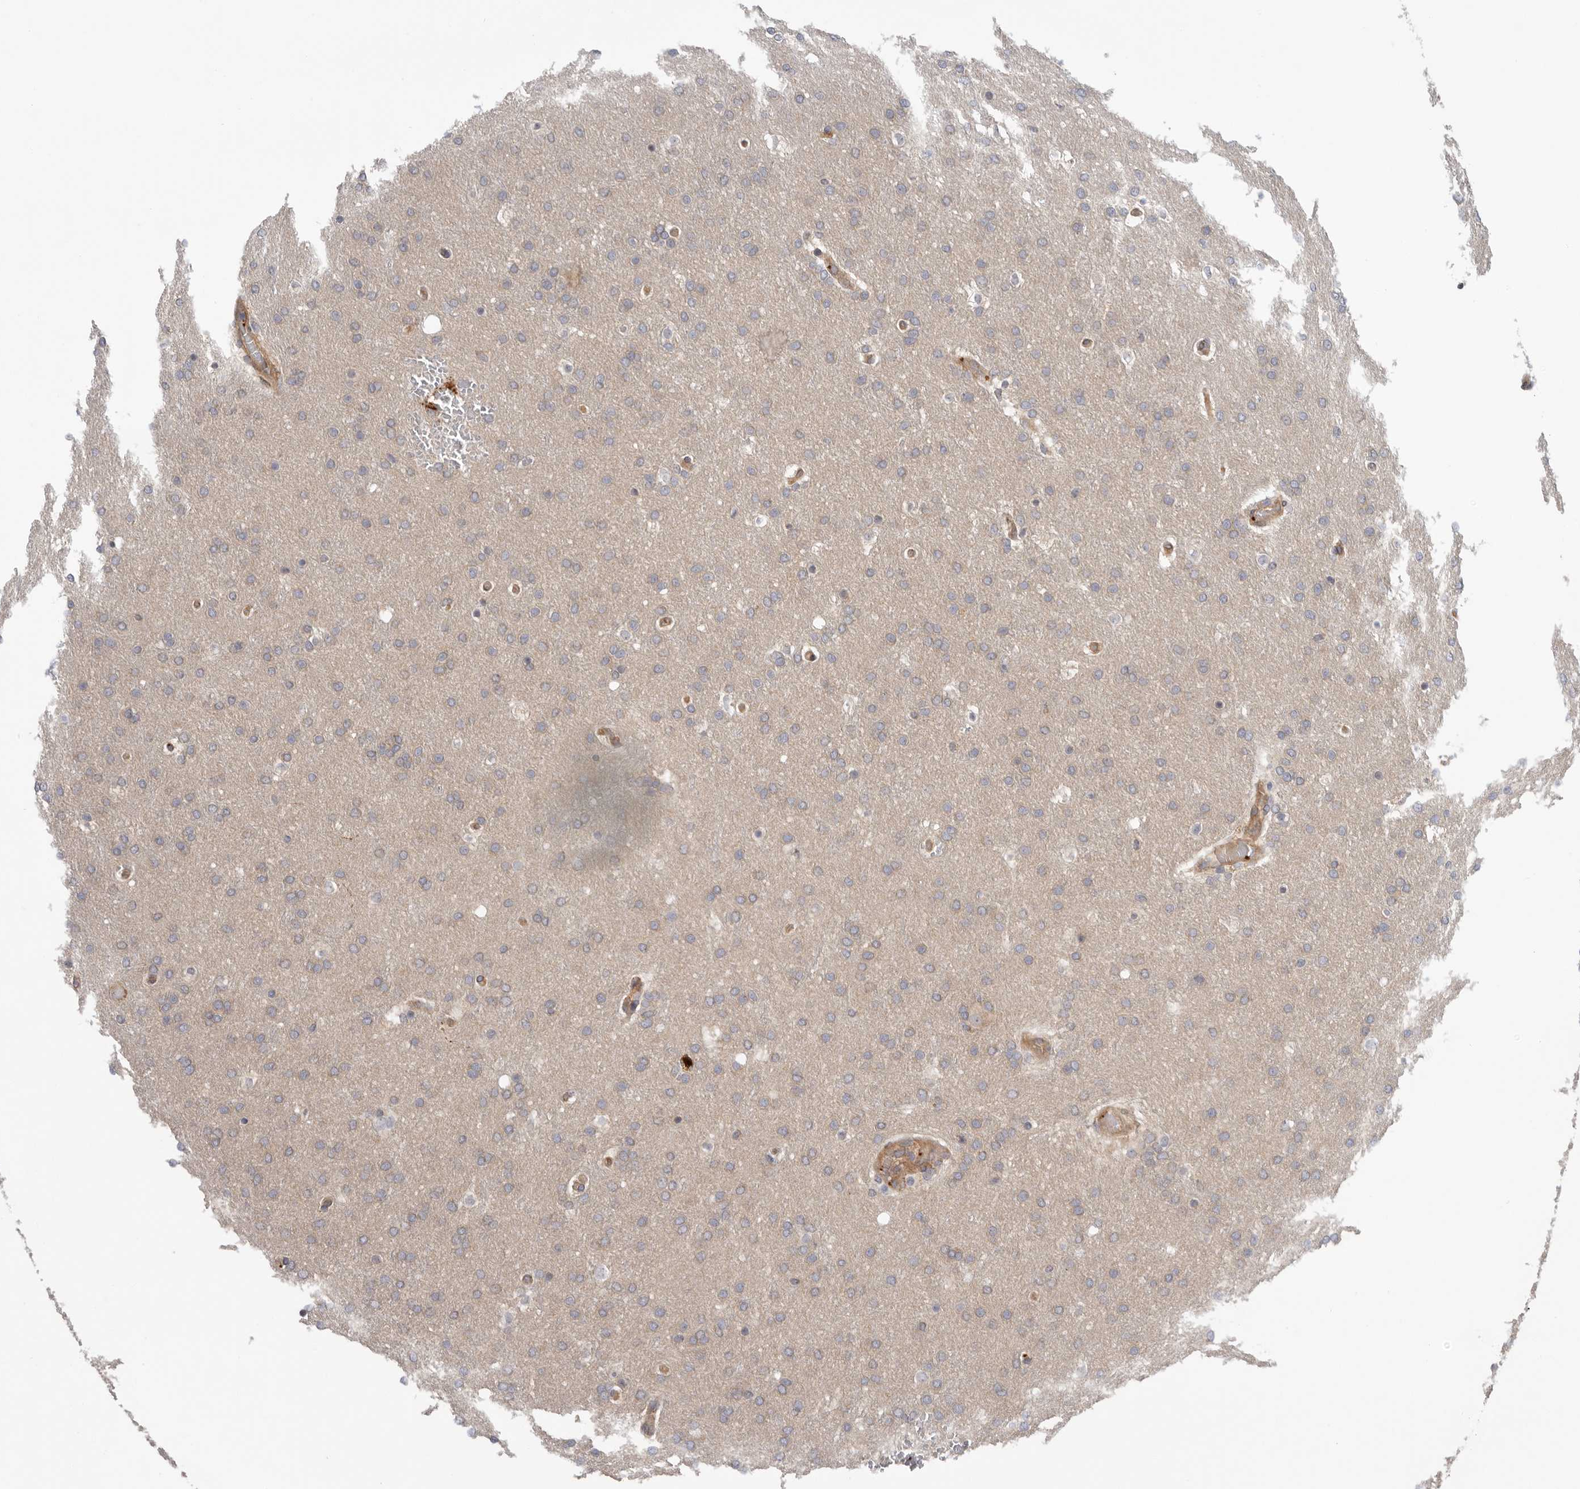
{"staining": {"intensity": "weak", "quantity": "<25%", "location": "cytoplasmic/membranous"}, "tissue": "glioma", "cell_type": "Tumor cells", "image_type": "cancer", "snomed": [{"axis": "morphology", "description": "Glioma, malignant, Low grade"}, {"axis": "topography", "description": "Brain"}], "caption": "Tumor cells show no significant positivity in glioma.", "gene": "CDC42BPB", "patient": {"sex": "female", "age": 37}}